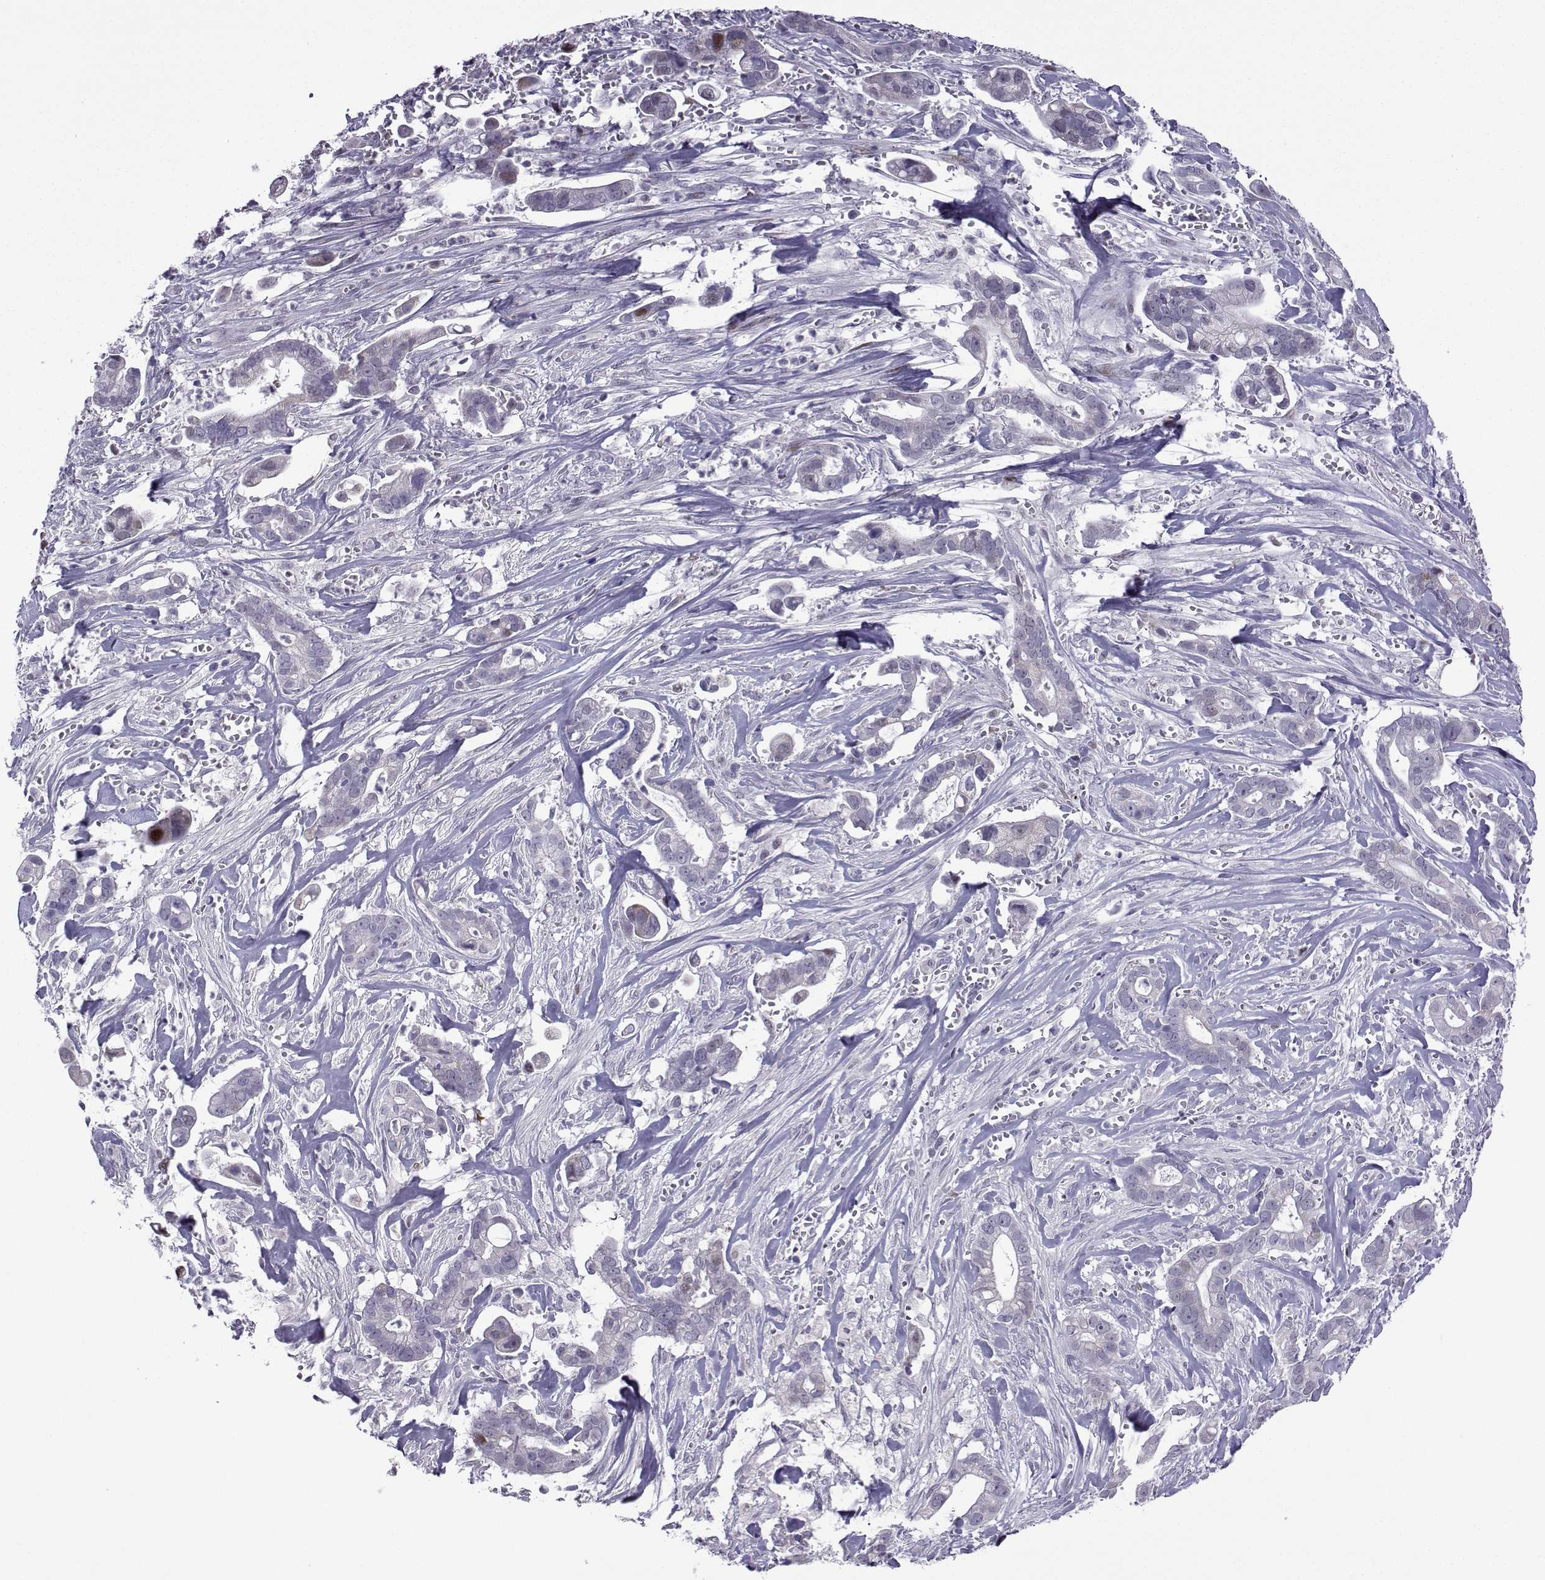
{"staining": {"intensity": "negative", "quantity": "none", "location": "none"}, "tissue": "pancreatic cancer", "cell_type": "Tumor cells", "image_type": "cancer", "snomed": [{"axis": "morphology", "description": "Adenocarcinoma, NOS"}, {"axis": "topography", "description": "Pancreas"}], "caption": "An immunohistochemistry image of adenocarcinoma (pancreatic) is shown. There is no staining in tumor cells of adenocarcinoma (pancreatic).", "gene": "CFAP70", "patient": {"sex": "male", "age": 61}}